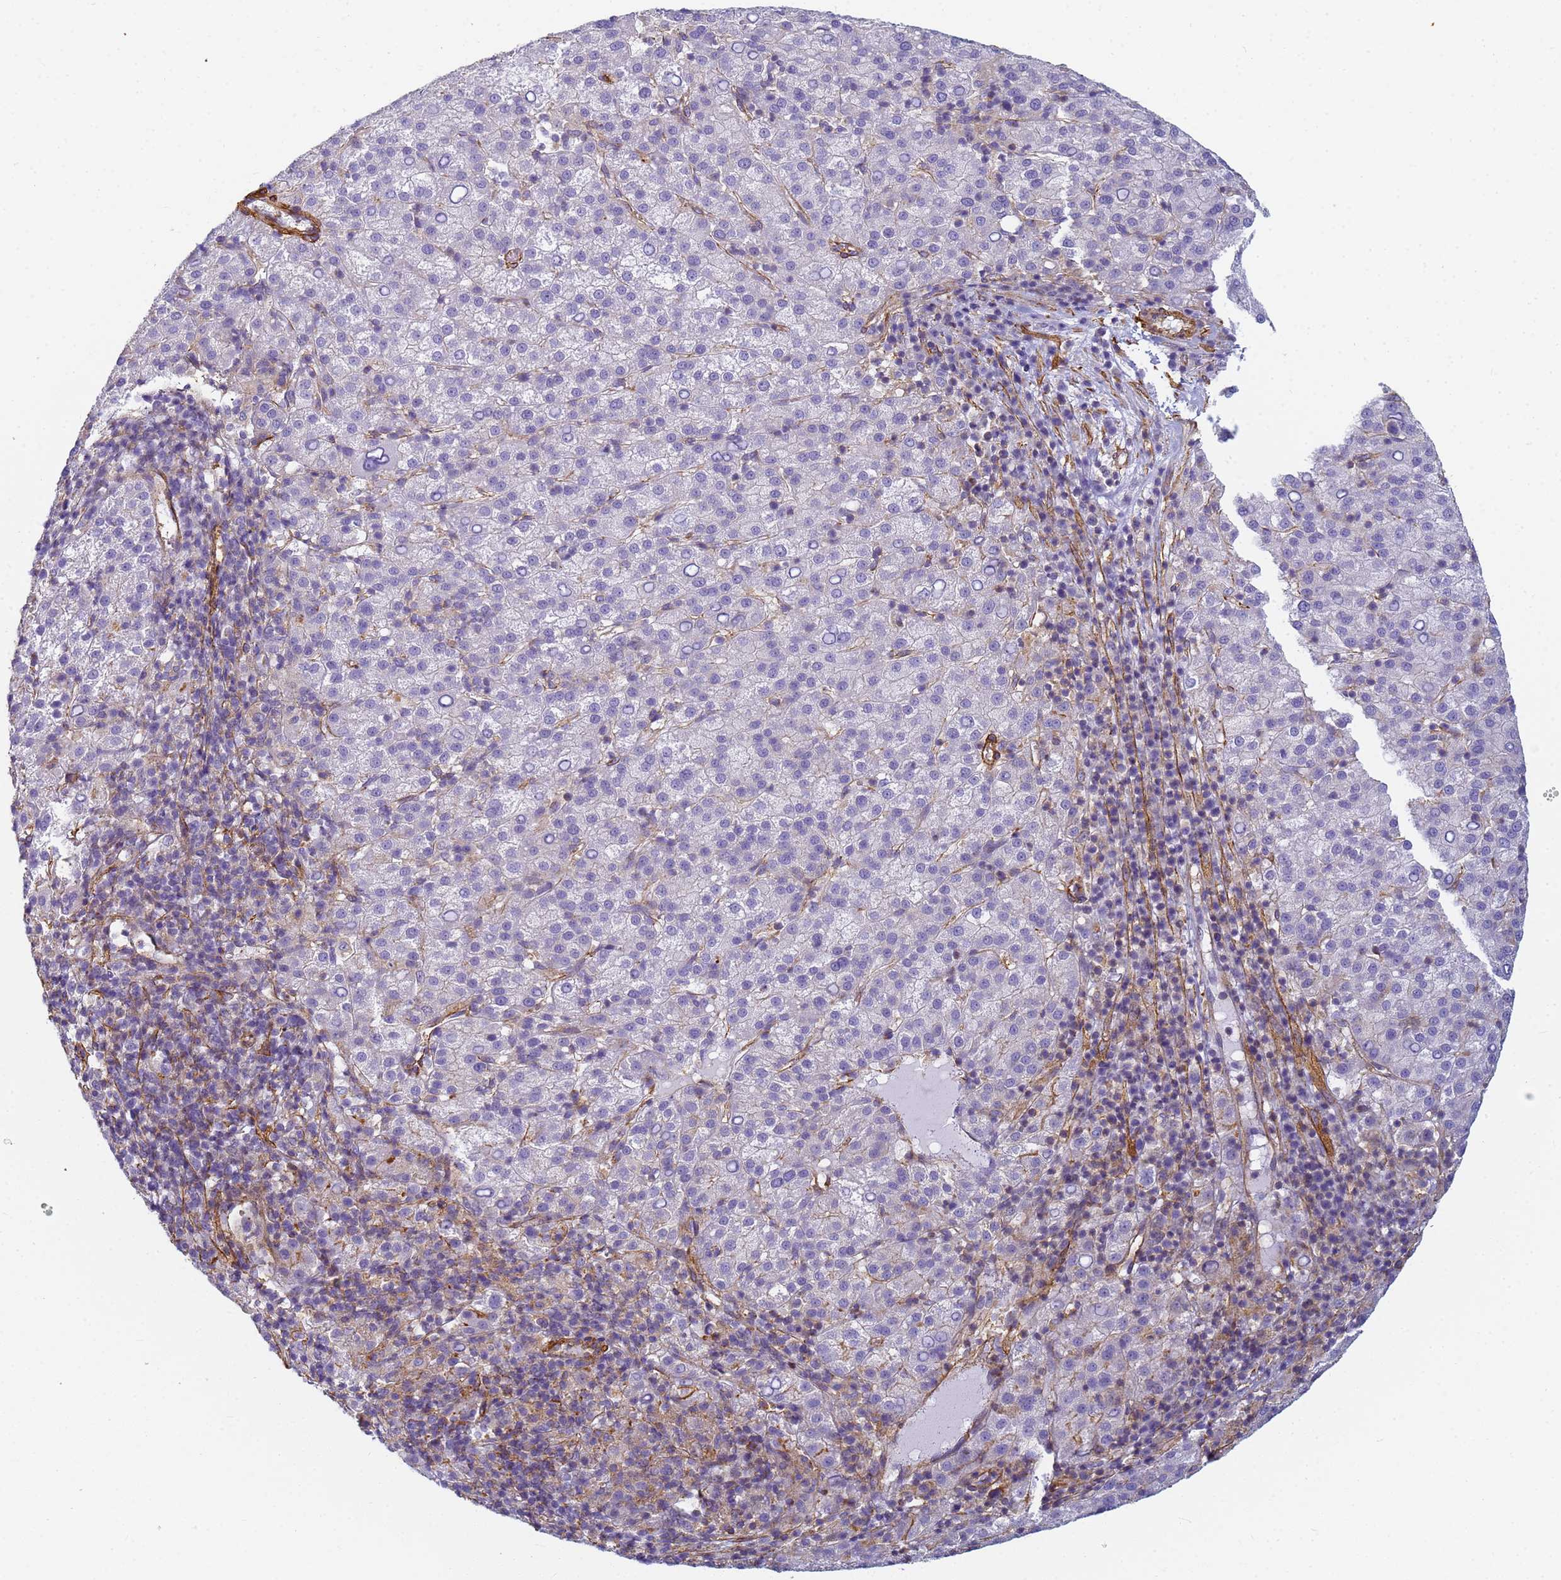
{"staining": {"intensity": "negative", "quantity": "none", "location": "none"}, "tissue": "liver cancer", "cell_type": "Tumor cells", "image_type": "cancer", "snomed": [{"axis": "morphology", "description": "Carcinoma, Hepatocellular, NOS"}, {"axis": "topography", "description": "Liver"}], "caption": "Photomicrograph shows no significant protein expression in tumor cells of liver cancer (hepatocellular carcinoma).", "gene": "TPM1", "patient": {"sex": "female", "age": 58}}